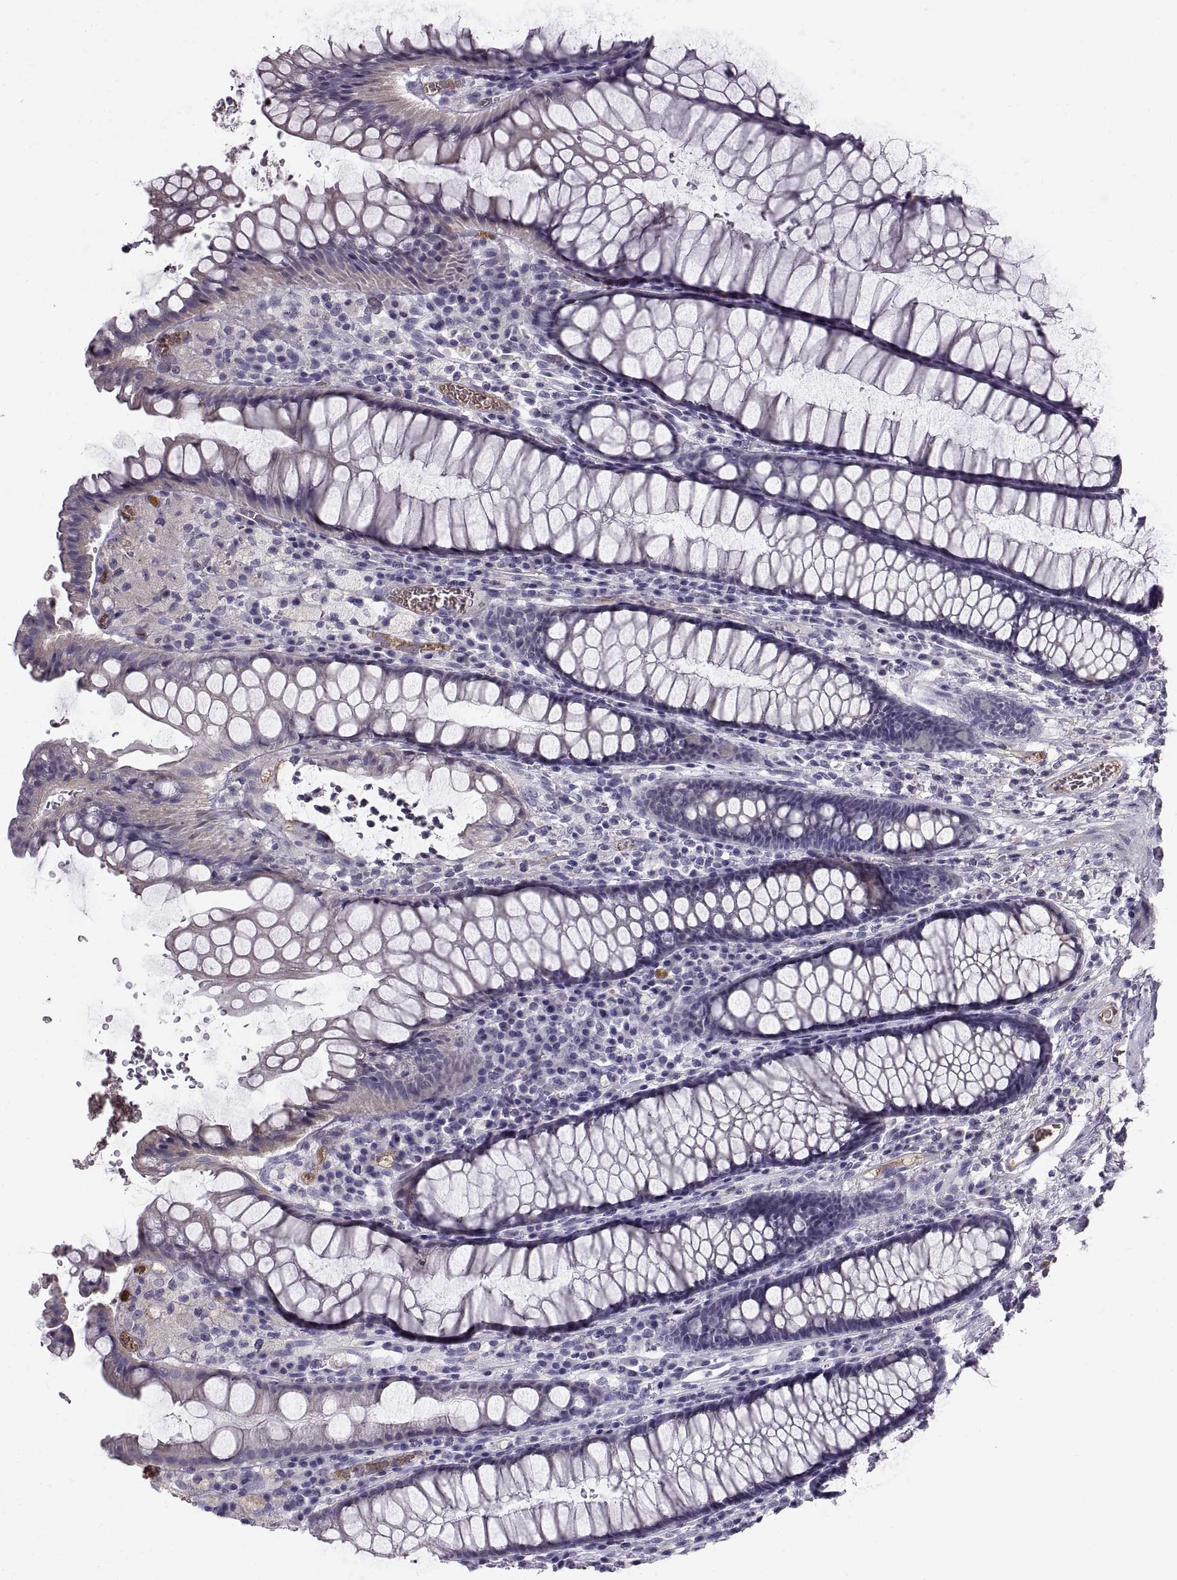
{"staining": {"intensity": "negative", "quantity": "none", "location": "none"}, "tissue": "rectum", "cell_type": "Glandular cells", "image_type": "normal", "snomed": [{"axis": "morphology", "description": "Normal tissue, NOS"}, {"axis": "topography", "description": "Rectum"}], "caption": "IHC photomicrograph of unremarkable rectum: rectum stained with DAB (3,3'-diaminobenzidine) reveals no significant protein expression in glandular cells. (DAB IHC visualized using brightfield microscopy, high magnification).", "gene": "ADAM32", "patient": {"sex": "female", "age": 68}}